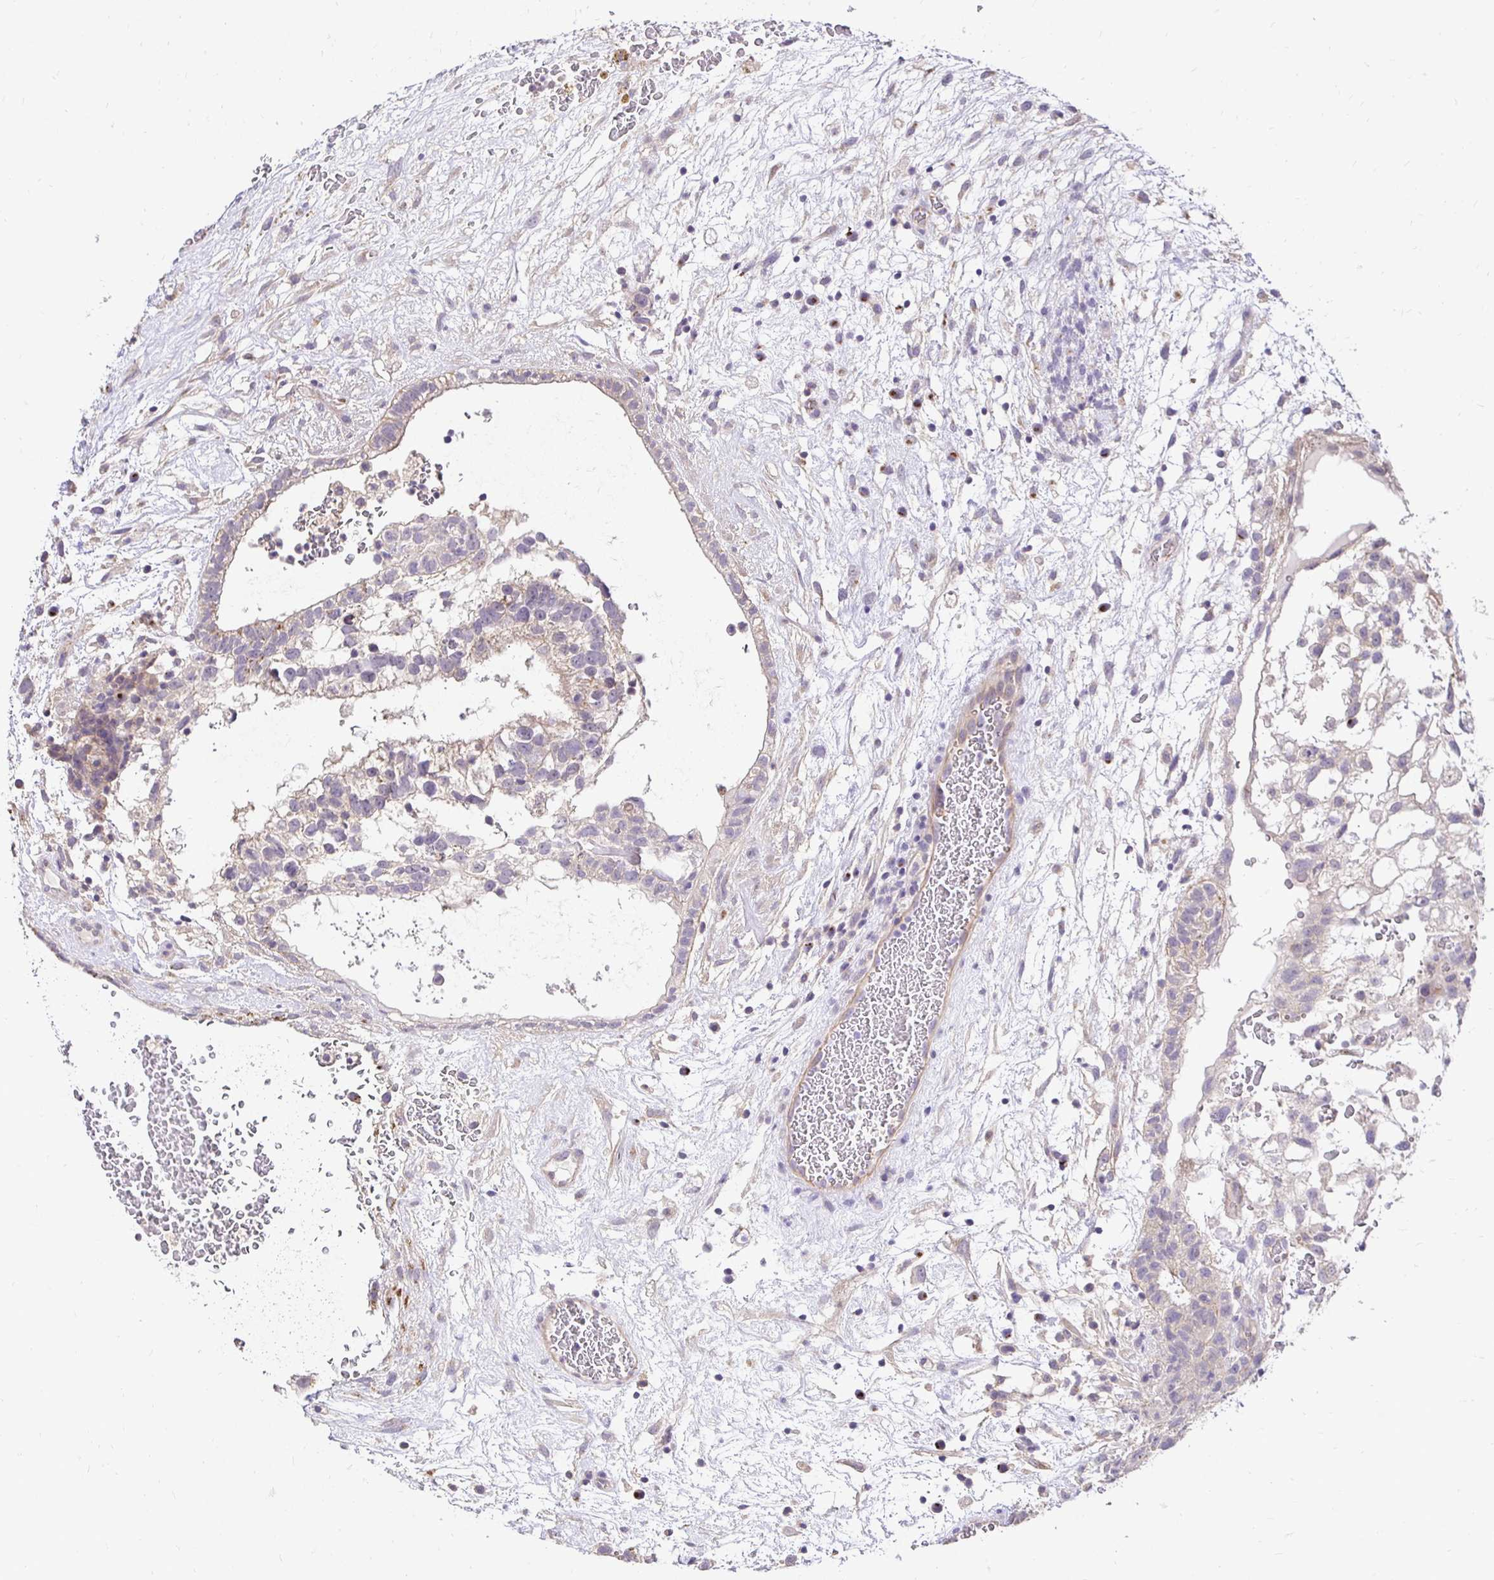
{"staining": {"intensity": "negative", "quantity": "none", "location": "none"}, "tissue": "testis cancer", "cell_type": "Tumor cells", "image_type": "cancer", "snomed": [{"axis": "morphology", "description": "Normal tissue, NOS"}, {"axis": "morphology", "description": "Carcinoma, Embryonal, NOS"}, {"axis": "topography", "description": "Testis"}], "caption": "Immunohistochemistry (IHC) of testis embryonal carcinoma shows no expression in tumor cells.", "gene": "SLC9A1", "patient": {"sex": "male", "age": 32}}